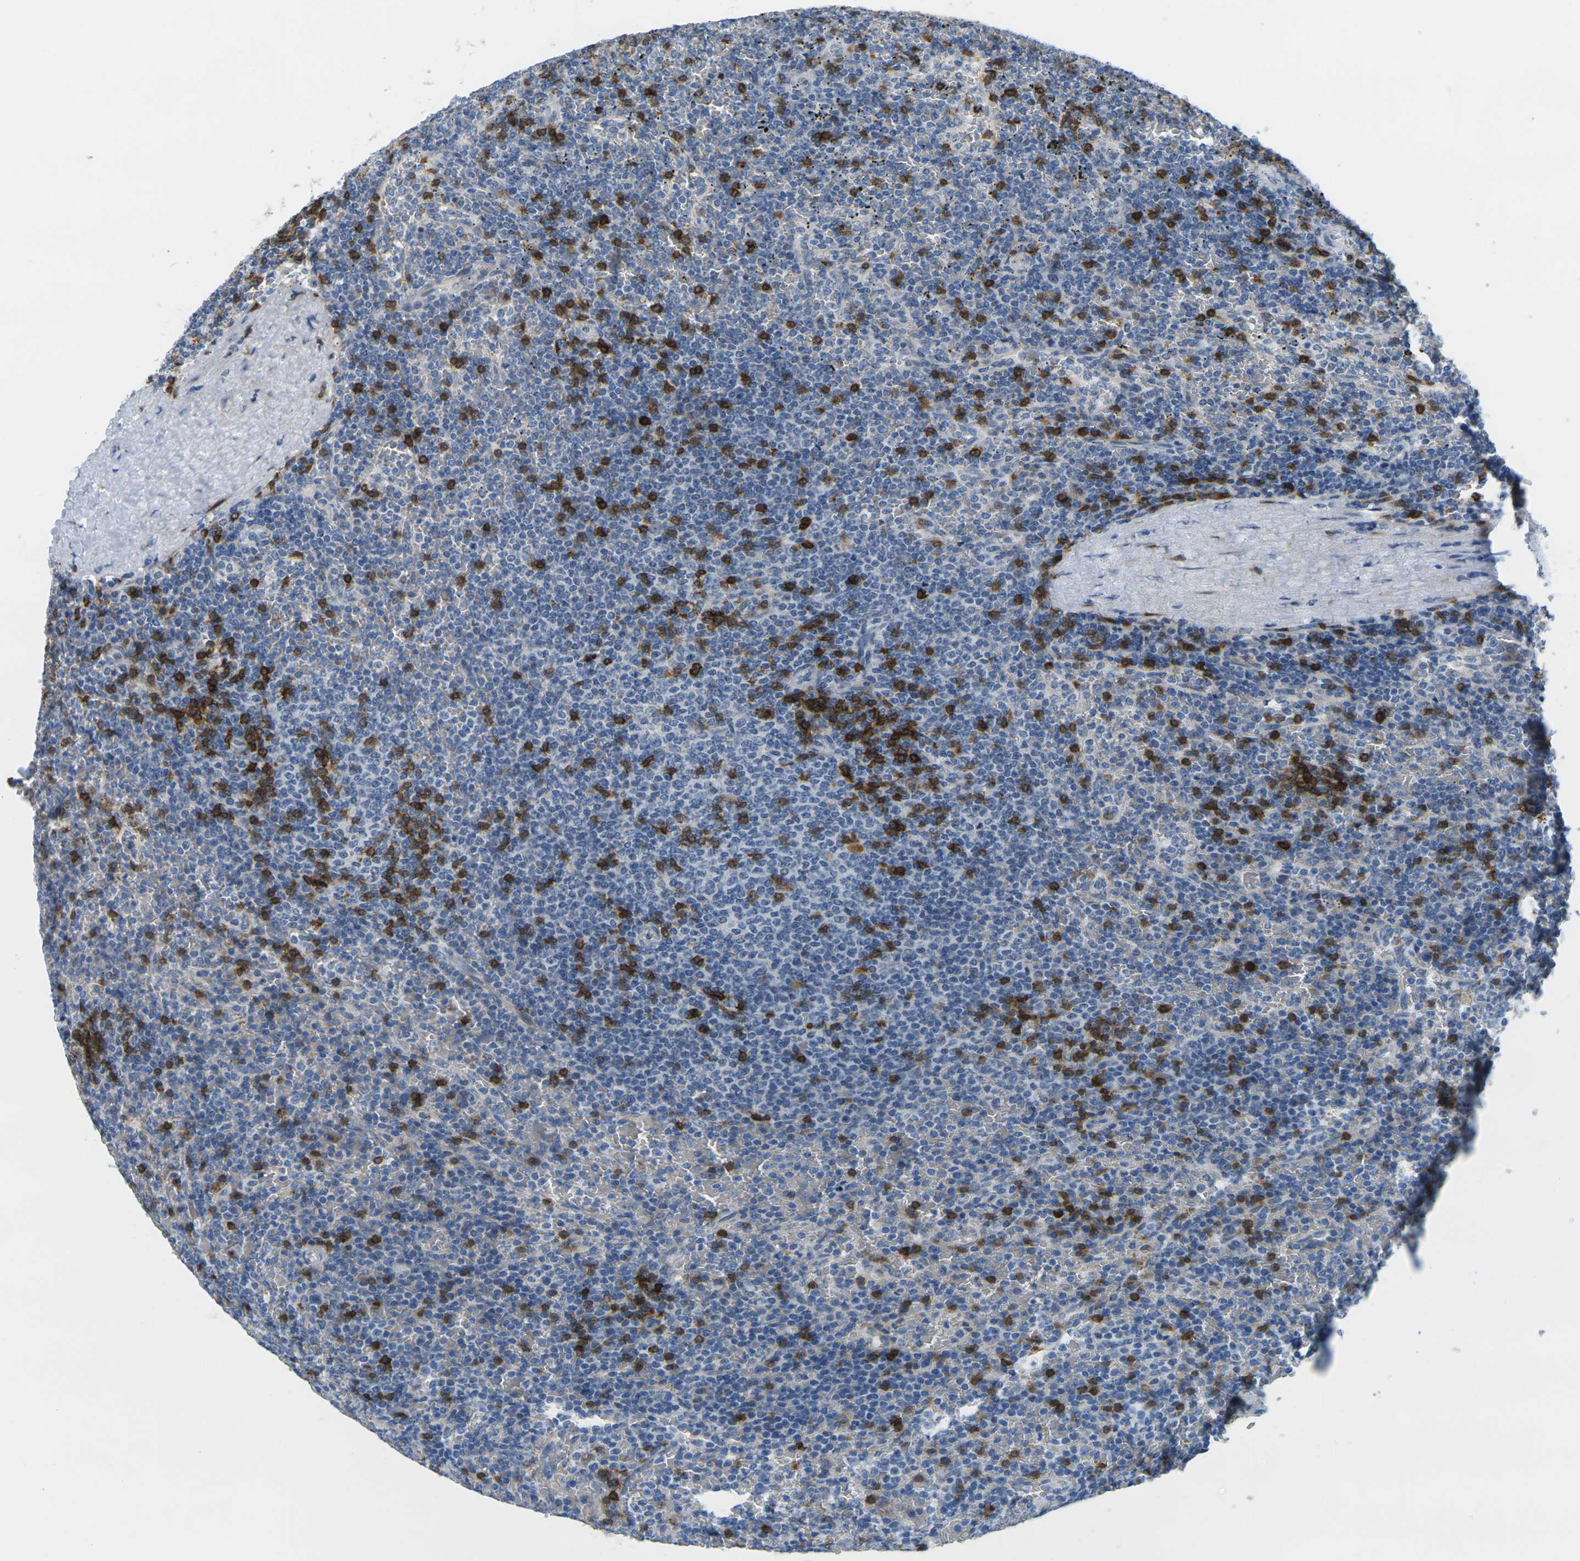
{"staining": {"intensity": "strong", "quantity": "25%-75%", "location": "cytoplasmic/membranous"}, "tissue": "lymphoma", "cell_type": "Tumor cells", "image_type": "cancer", "snomed": [{"axis": "morphology", "description": "Malignant lymphoma, non-Hodgkin's type, Low grade"}, {"axis": "topography", "description": "Spleen"}], "caption": "Immunohistochemistry (IHC) staining of low-grade malignant lymphoma, non-Hodgkin's type, which reveals high levels of strong cytoplasmic/membranous staining in approximately 25%-75% of tumor cells indicating strong cytoplasmic/membranous protein positivity. The staining was performed using DAB (3,3'-diaminobenzidine) (brown) for protein detection and nuclei were counterstained in hematoxylin (blue).", "gene": "CD3D", "patient": {"sex": "female", "age": 77}}